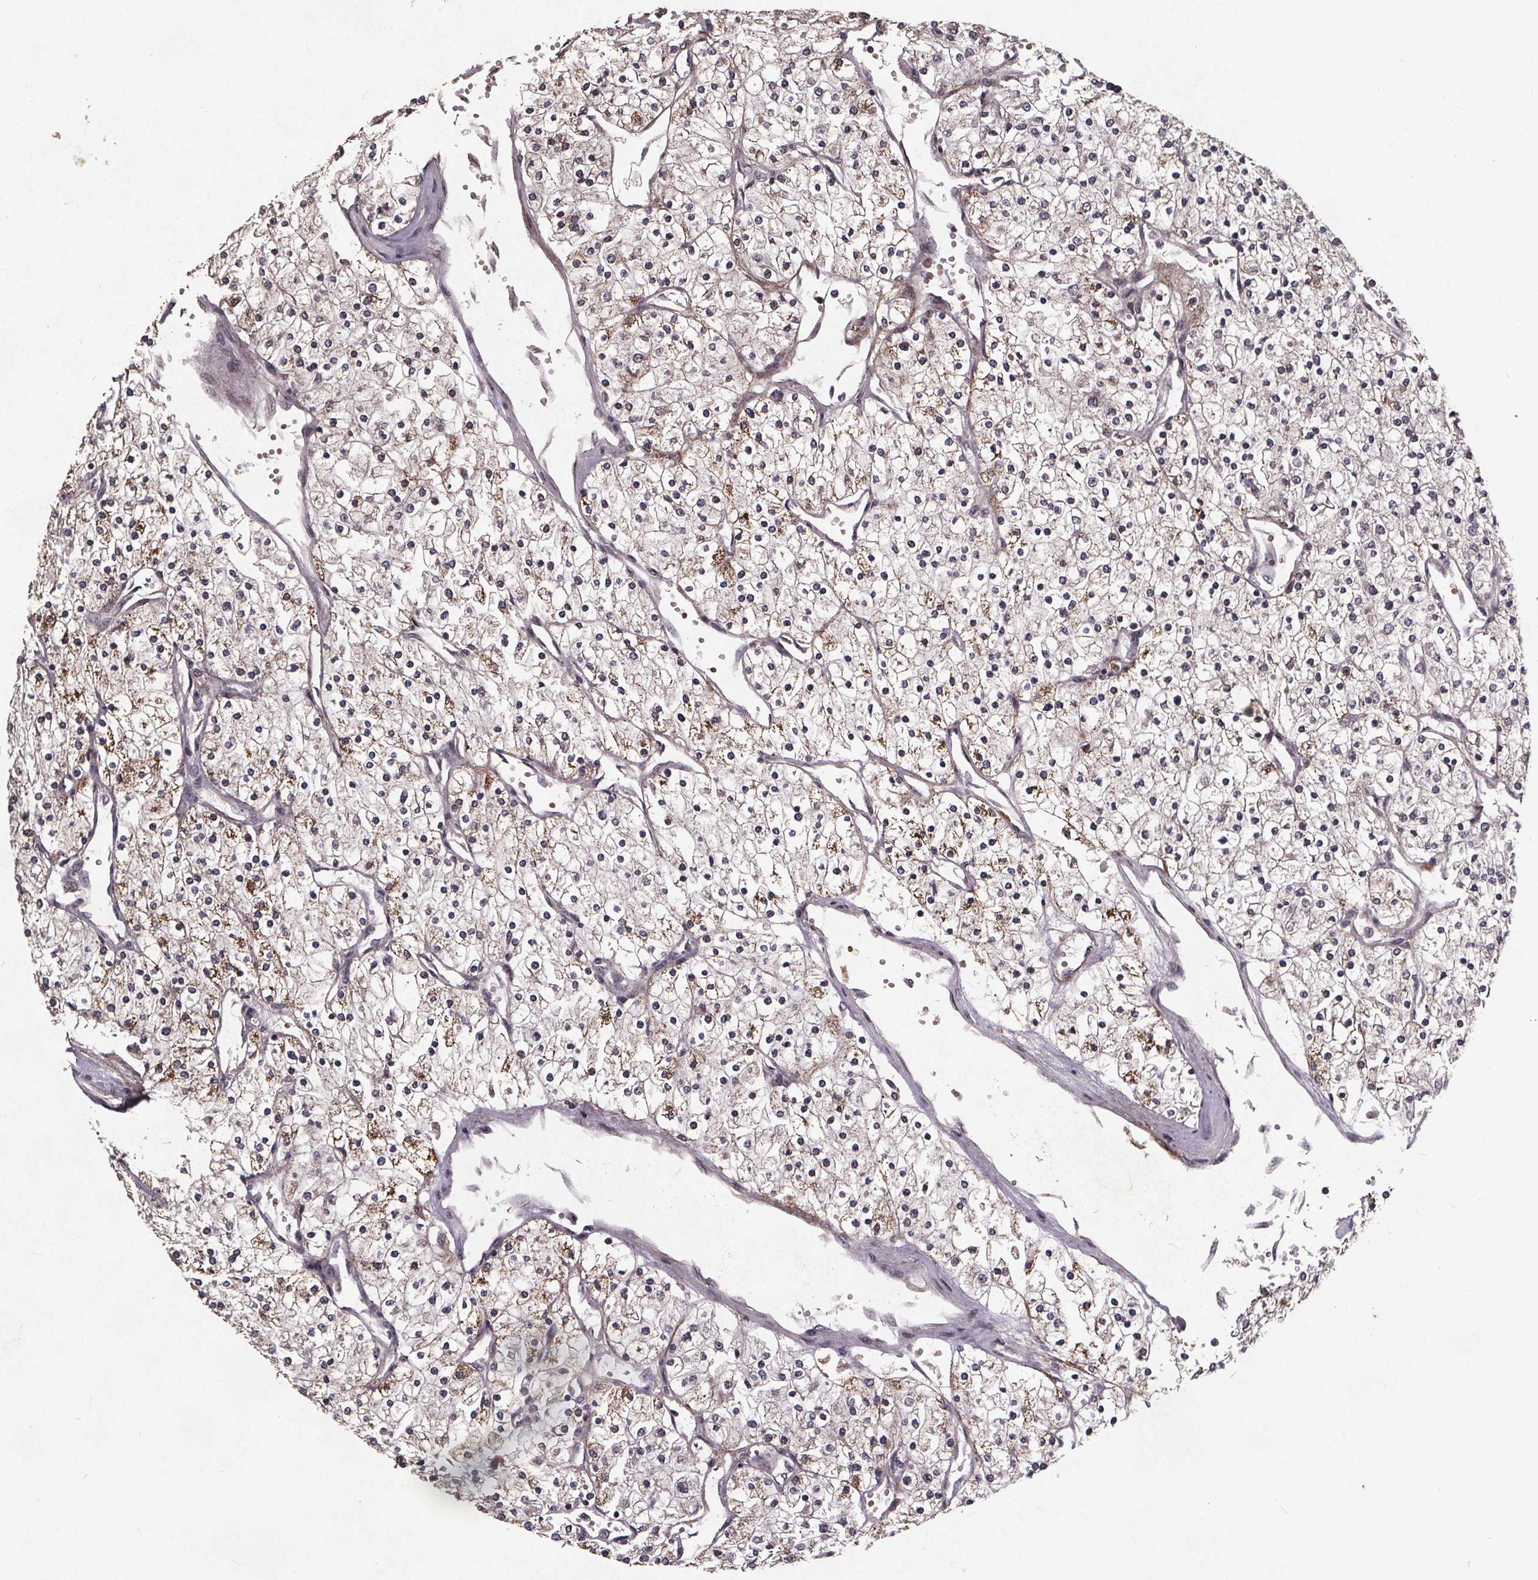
{"staining": {"intensity": "moderate", "quantity": "<25%", "location": "cytoplasmic/membranous"}, "tissue": "renal cancer", "cell_type": "Tumor cells", "image_type": "cancer", "snomed": [{"axis": "morphology", "description": "Adenocarcinoma, NOS"}, {"axis": "topography", "description": "Kidney"}], "caption": "Immunohistochemistry (DAB (3,3'-diaminobenzidine)) staining of renal cancer (adenocarcinoma) reveals moderate cytoplasmic/membranous protein staining in approximately <25% of tumor cells. (Brightfield microscopy of DAB IHC at high magnification).", "gene": "GPX3", "patient": {"sex": "male", "age": 80}}